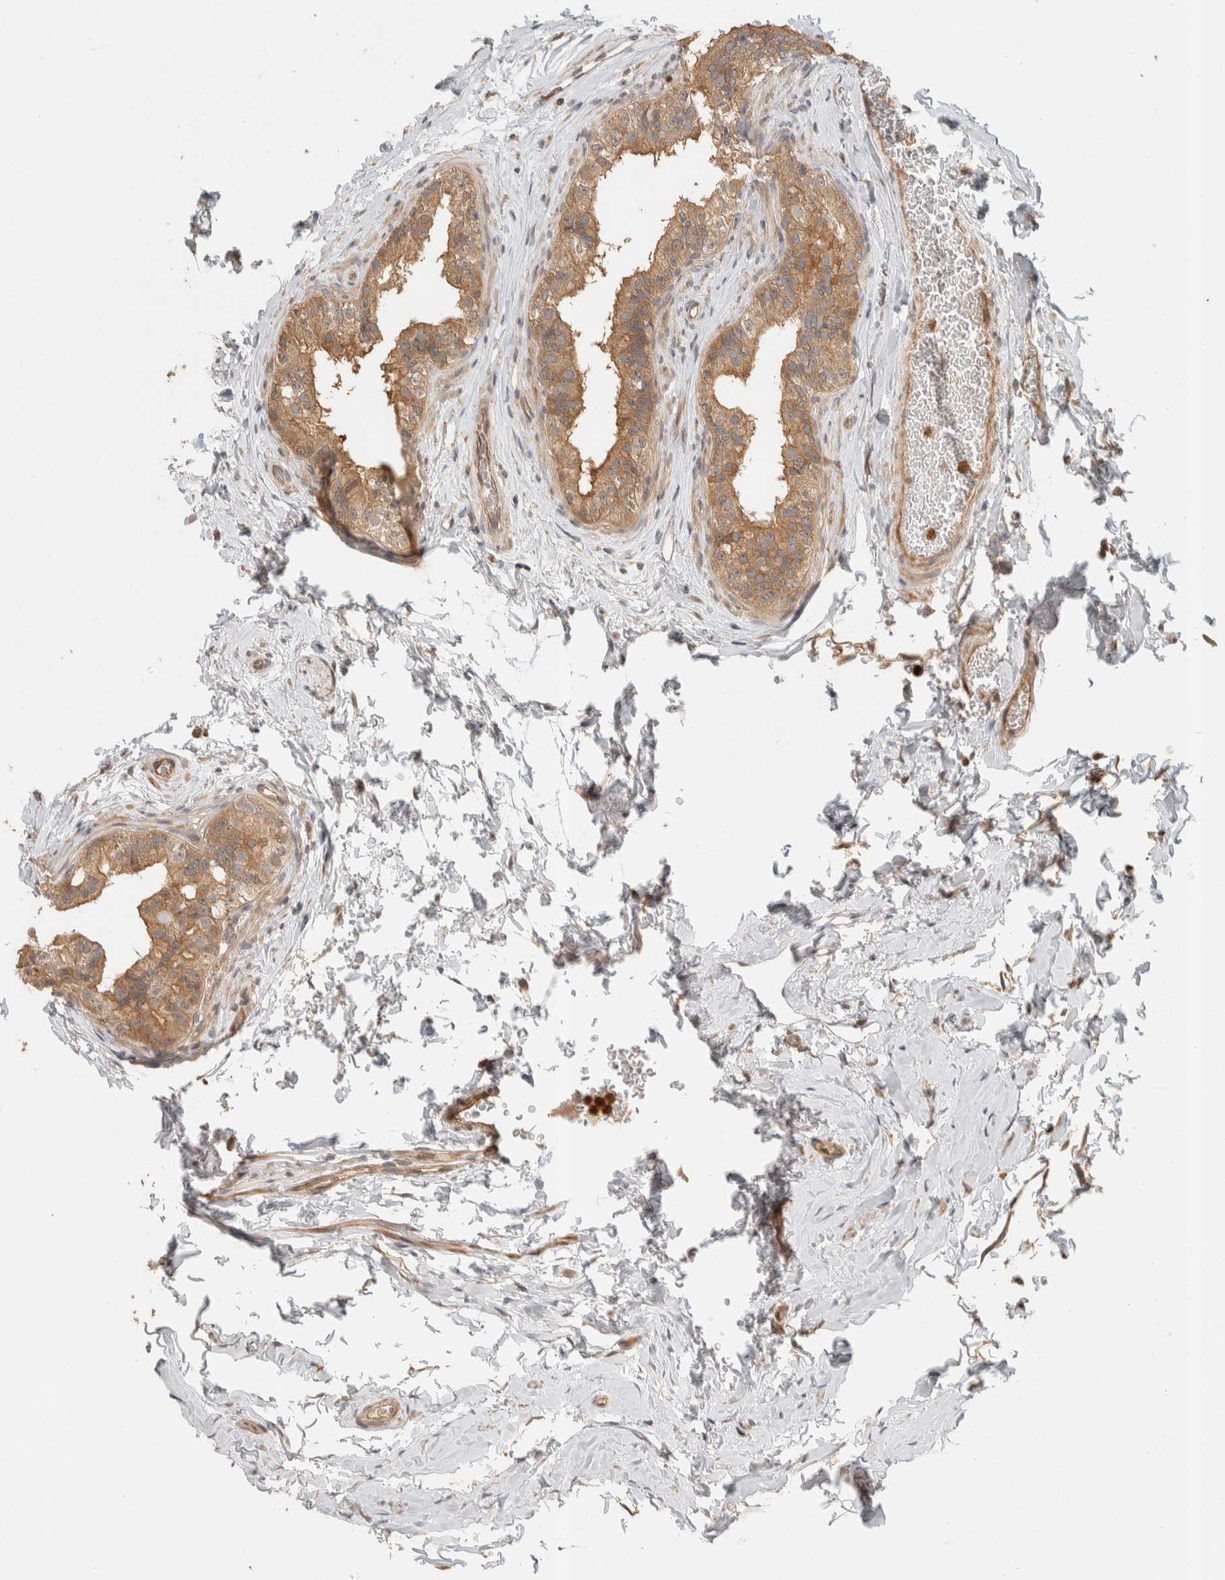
{"staining": {"intensity": "moderate", "quantity": "25%-75%", "location": "cytoplasmic/membranous"}, "tissue": "epididymis", "cell_type": "Glandular cells", "image_type": "normal", "snomed": [{"axis": "morphology", "description": "Normal tissue, NOS"}, {"axis": "topography", "description": "Testis"}, {"axis": "topography", "description": "Epididymis"}], "caption": "High-magnification brightfield microscopy of unremarkable epididymis stained with DAB (brown) and counterstained with hematoxylin (blue). glandular cells exhibit moderate cytoplasmic/membranous expression is present in about25%-75% of cells. Nuclei are stained in blue.", "gene": "ADSS2", "patient": {"sex": "male", "age": 36}}